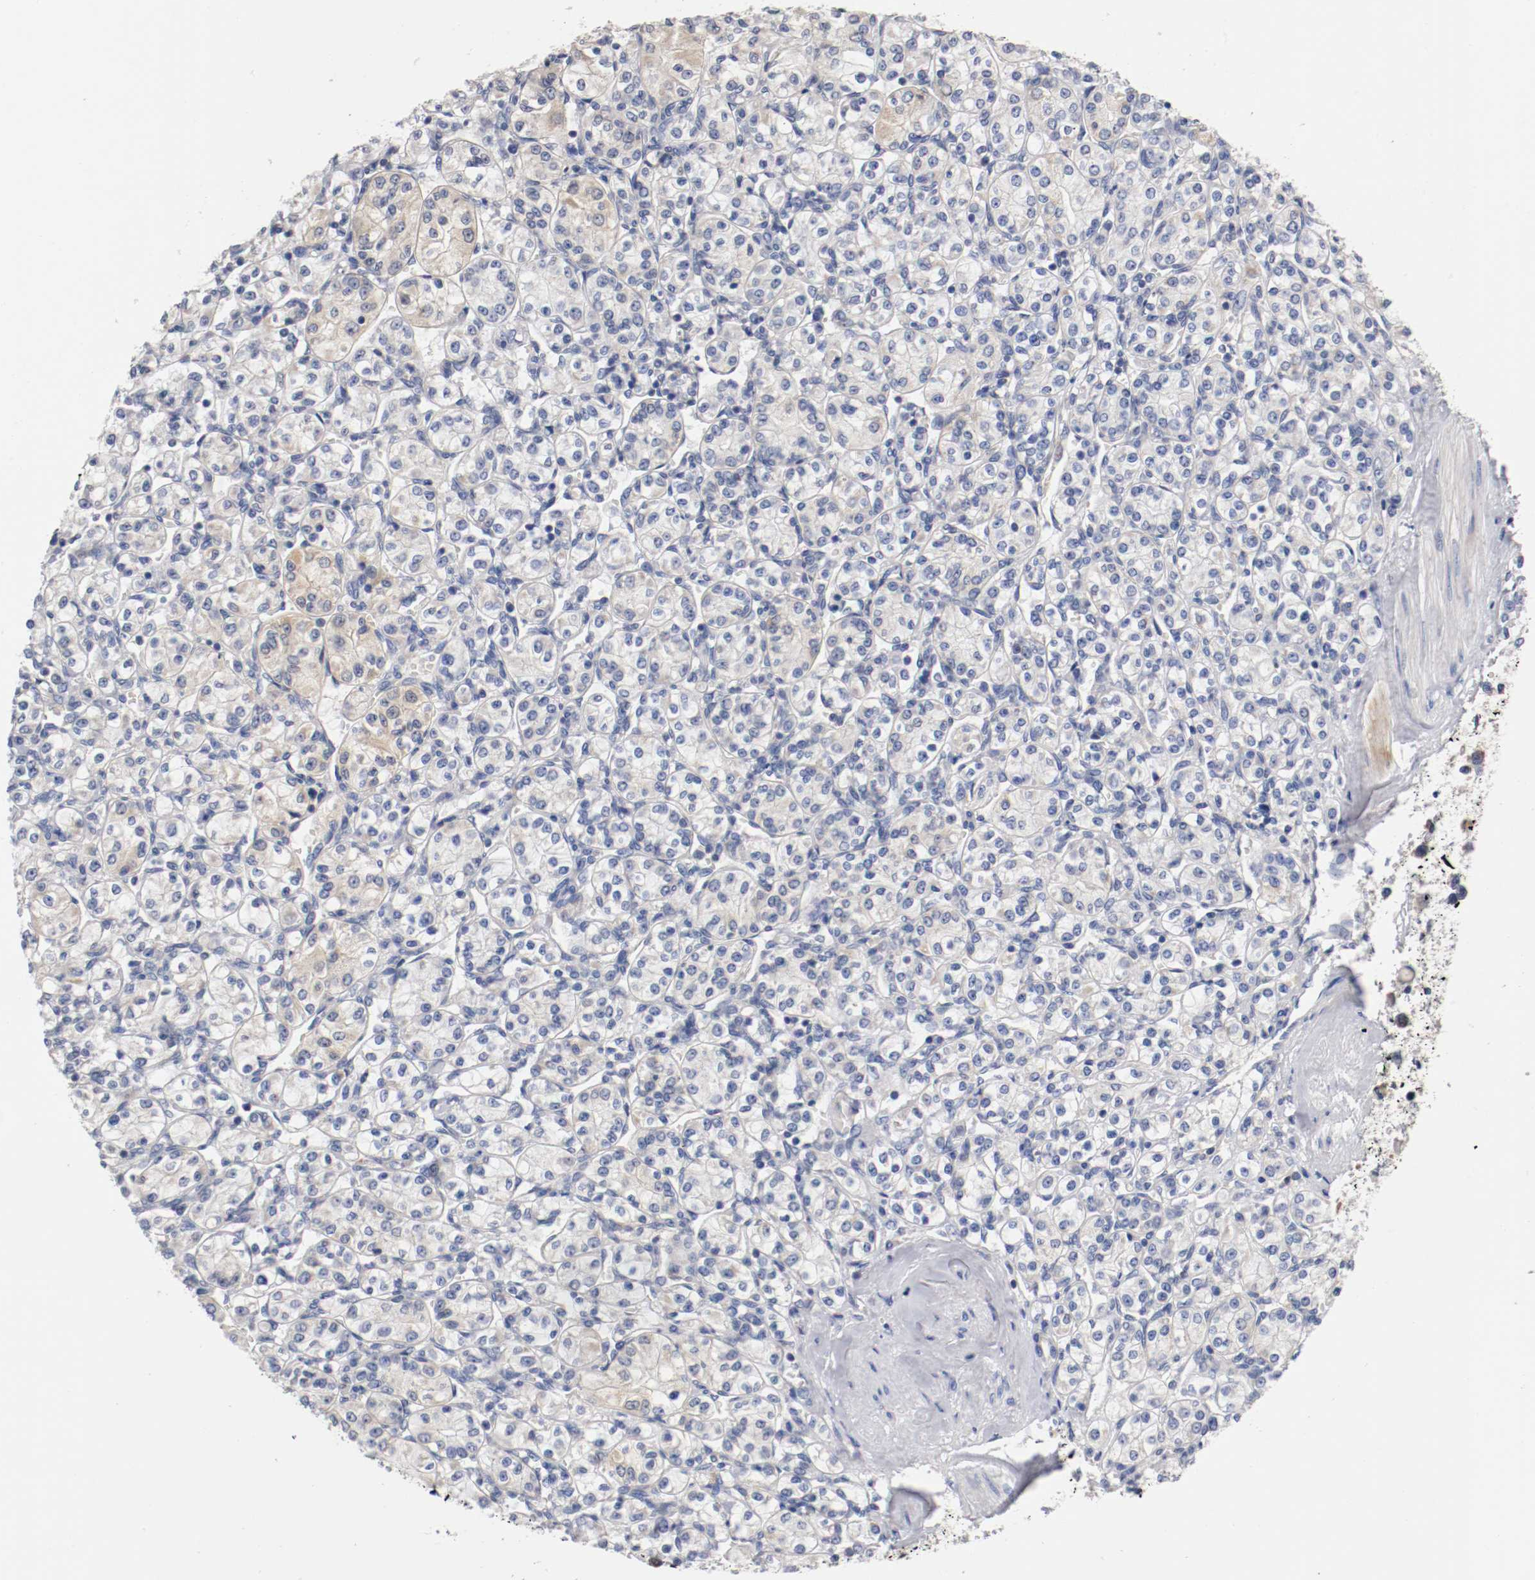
{"staining": {"intensity": "negative", "quantity": "none", "location": "none"}, "tissue": "renal cancer", "cell_type": "Tumor cells", "image_type": "cancer", "snomed": [{"axis": "morphology", "description": "Adenocarcinoma, NOS"}, {"axis": "topography", "description": "Kidney"}], "caption": "DAB immunohistochemical staining of adenocarcinoma (renal) displays no significant positivity in tumor cells.", "gene": "PCSK6", "patient": {"sex": "male", "age": 77}}